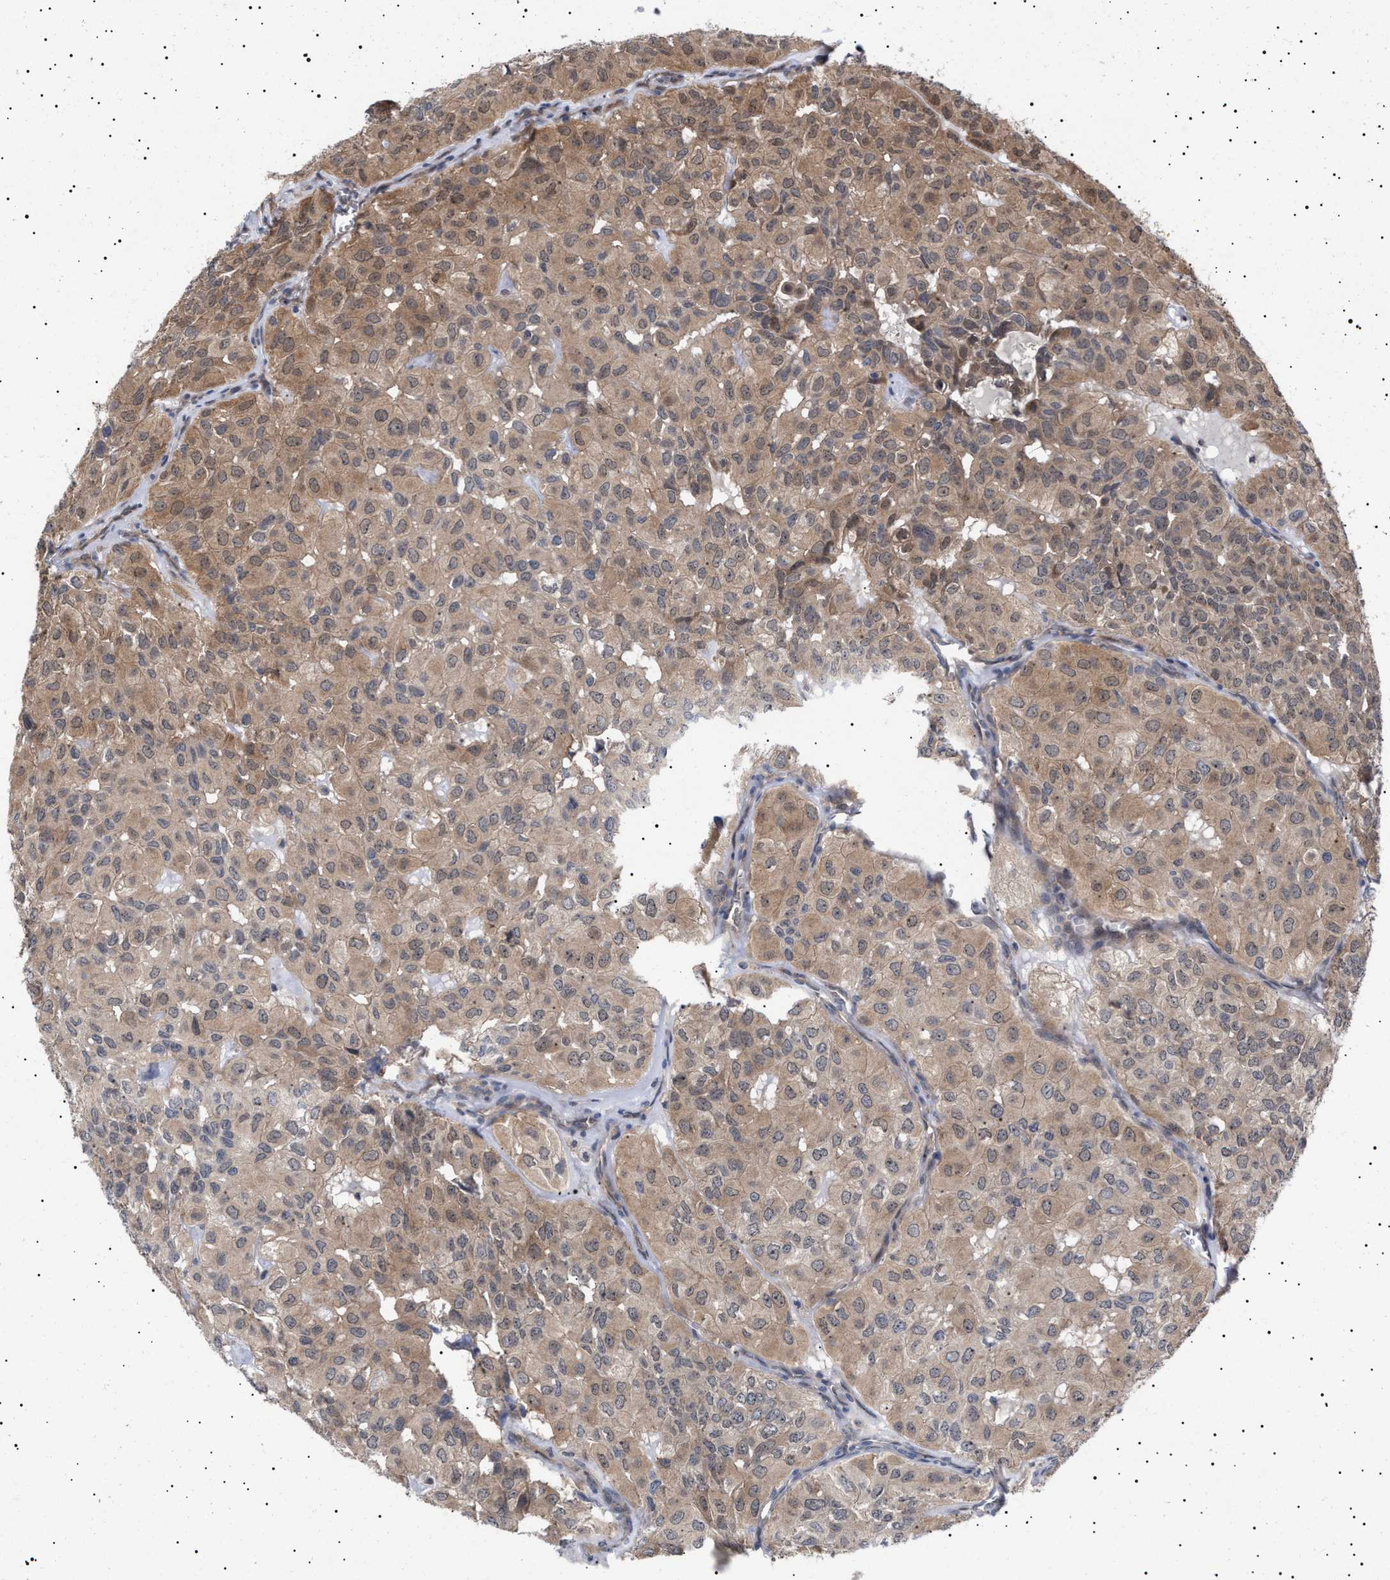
{"staining": {"intensity": "moderate", "quantity": ">75%", "location": "cytoplasmic/membranous"}, "tissue": "head and neck cancer", "cell_type": "Tumor cells", "image_type": "cancer", "snomed": [{"axis": "morphology", "description": "Adenocarcinoma, NOS"}, {"axis": "topography", "description": "Salivary gland, NOS"}, {"axis": "topography", "description": "Head-Neck"}], "caption": "The histopathology image exhibits immunohistochemical staining of adenocarcinoma (head and neck). There is moderate cytoplasmic/membranous staining is present in about >75% of tumor cells.", "gene": "NPLOC4", "patient": {"sex": "female", "age": 76}}